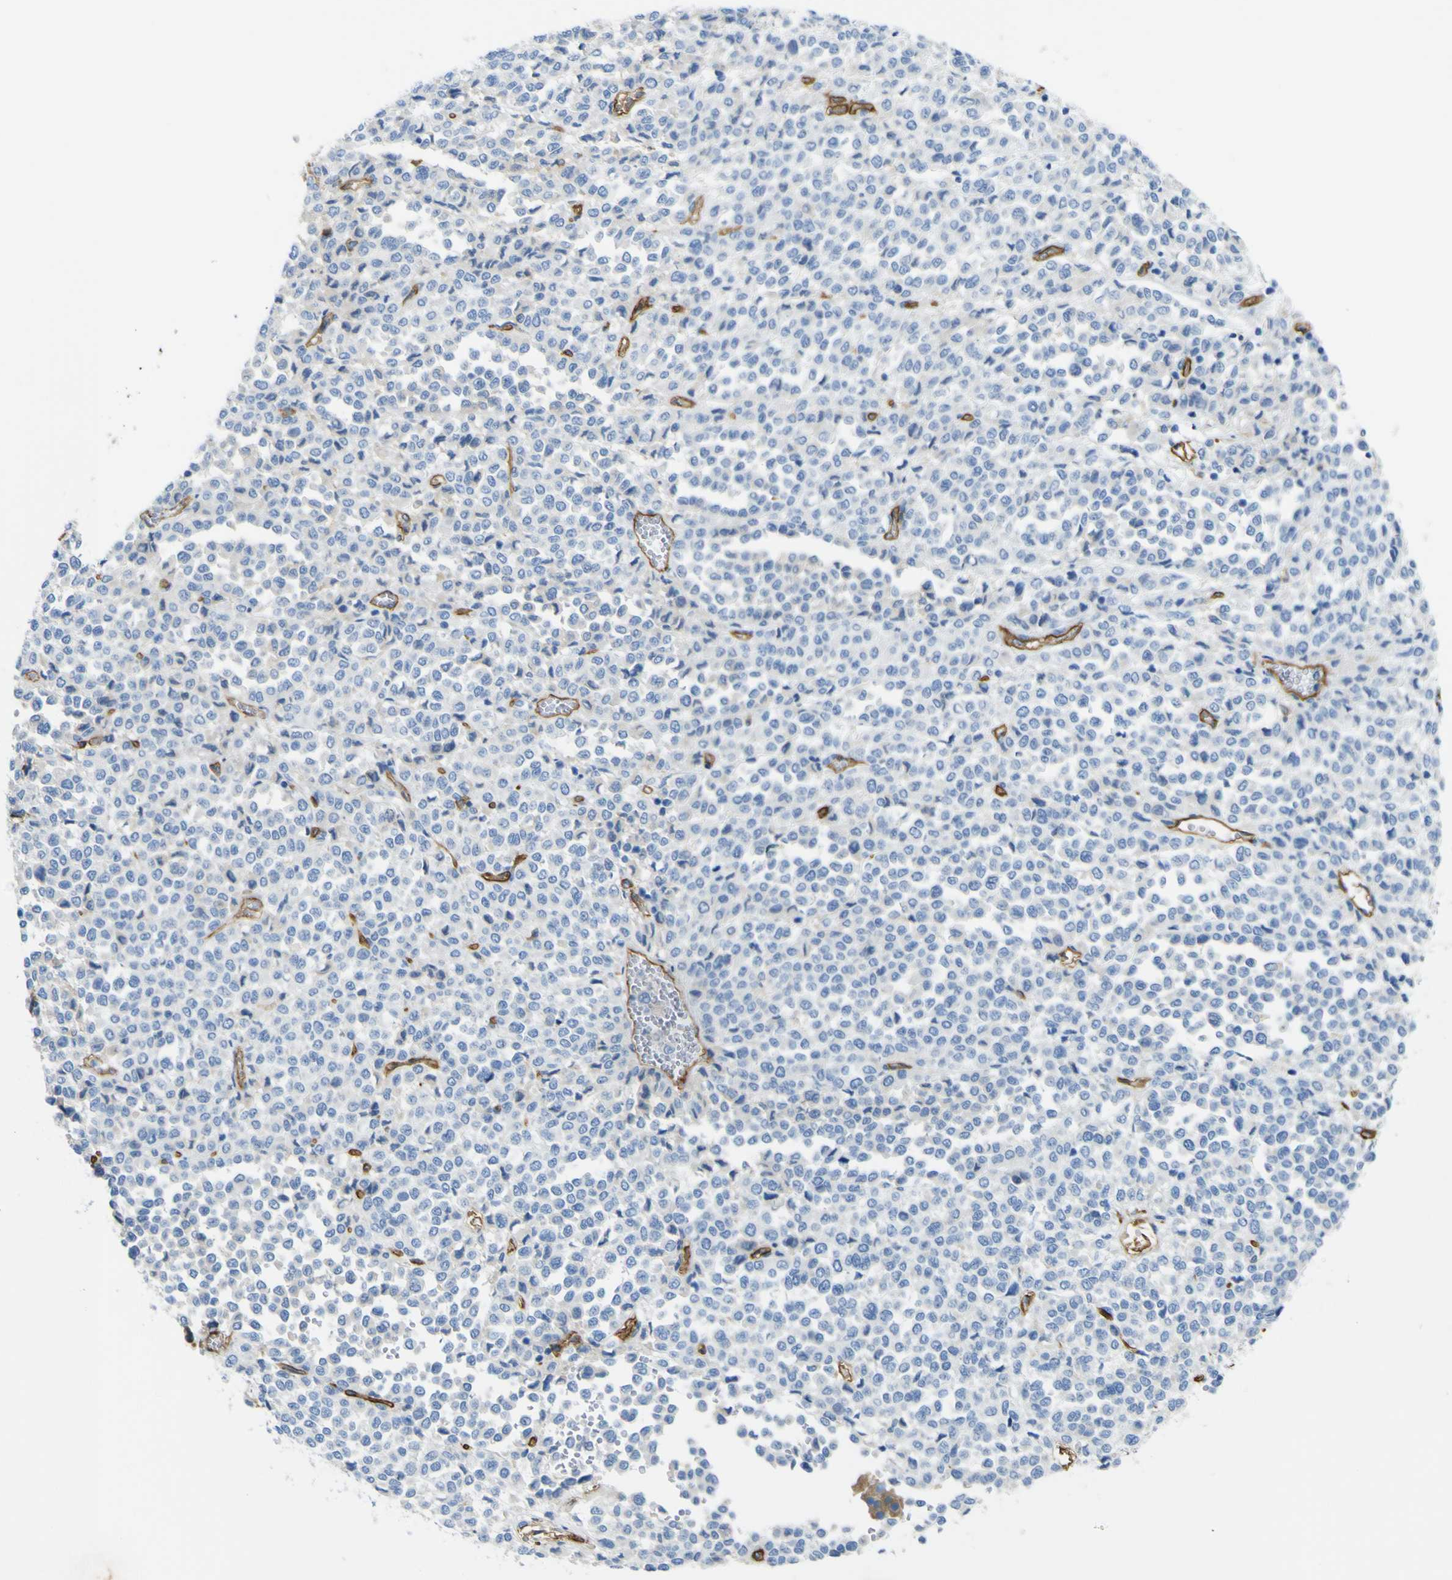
{"staining": {"intensity": "negative", "quantity": "none", "location": "none"}, "tissue": "melanoma", "cell_type": "Tumor cells", "image_type": "cancer", "snomed": [{"axis": "morphology", "description": "Malignant melanoma, Metastatic site"}, {"axis": "topography", "description": "Pancreas"}], "caption": "Human melanoma stained for a protein using immunohistochemistry displays no positivity in tumor cells.", "gene": "CD93", "patient": {"sex": "female", "age": 30}}